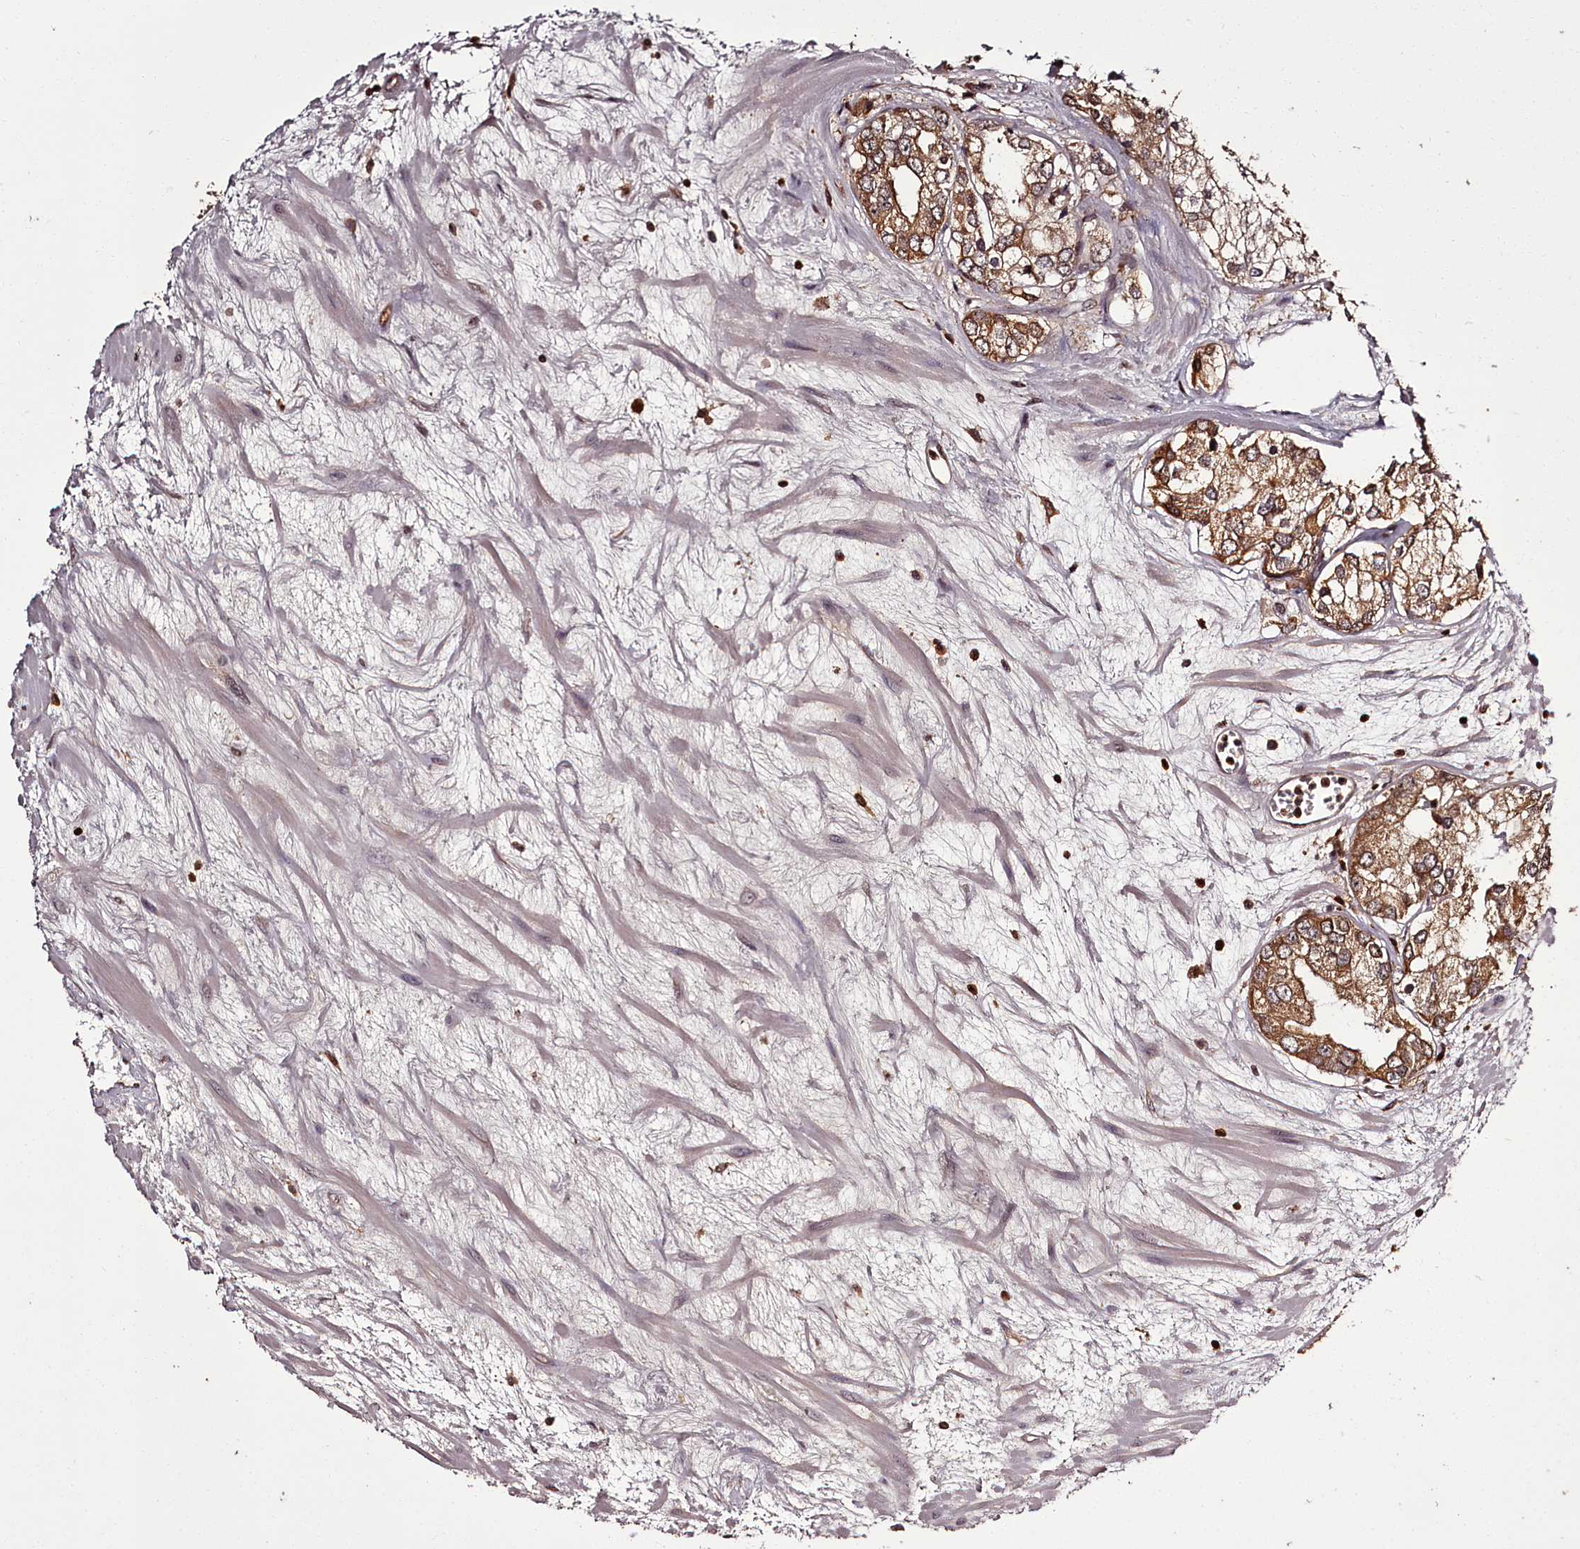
{"staining": {"intensity": "moderate", "quantity": ">75%", "location": "cytoplasmic/membranous,nuclear"}, "tissue": "prostate cancer", "cell_type": "Tumor cells", "image_type": "cancer", "snomed": [{"axis": "morphology", "description": "Adenocarcinoma, High grade"}, {"axis": "topography", "description": "Prostate"}], "caption": "Protein staining by immunohistochemistry exhibits moderate cytoplasmic/membranous and nuclear positivity in approximately >75% of tumor cells in prostate cancer (adenocarcinoma (high-grade)). (Stains: DAB in brown, nuclei in blue, Microscopy: brightfield microscopy at high magnification).", "gene": "NPRL2", "patient": {"sex": "male", "age": 66}}